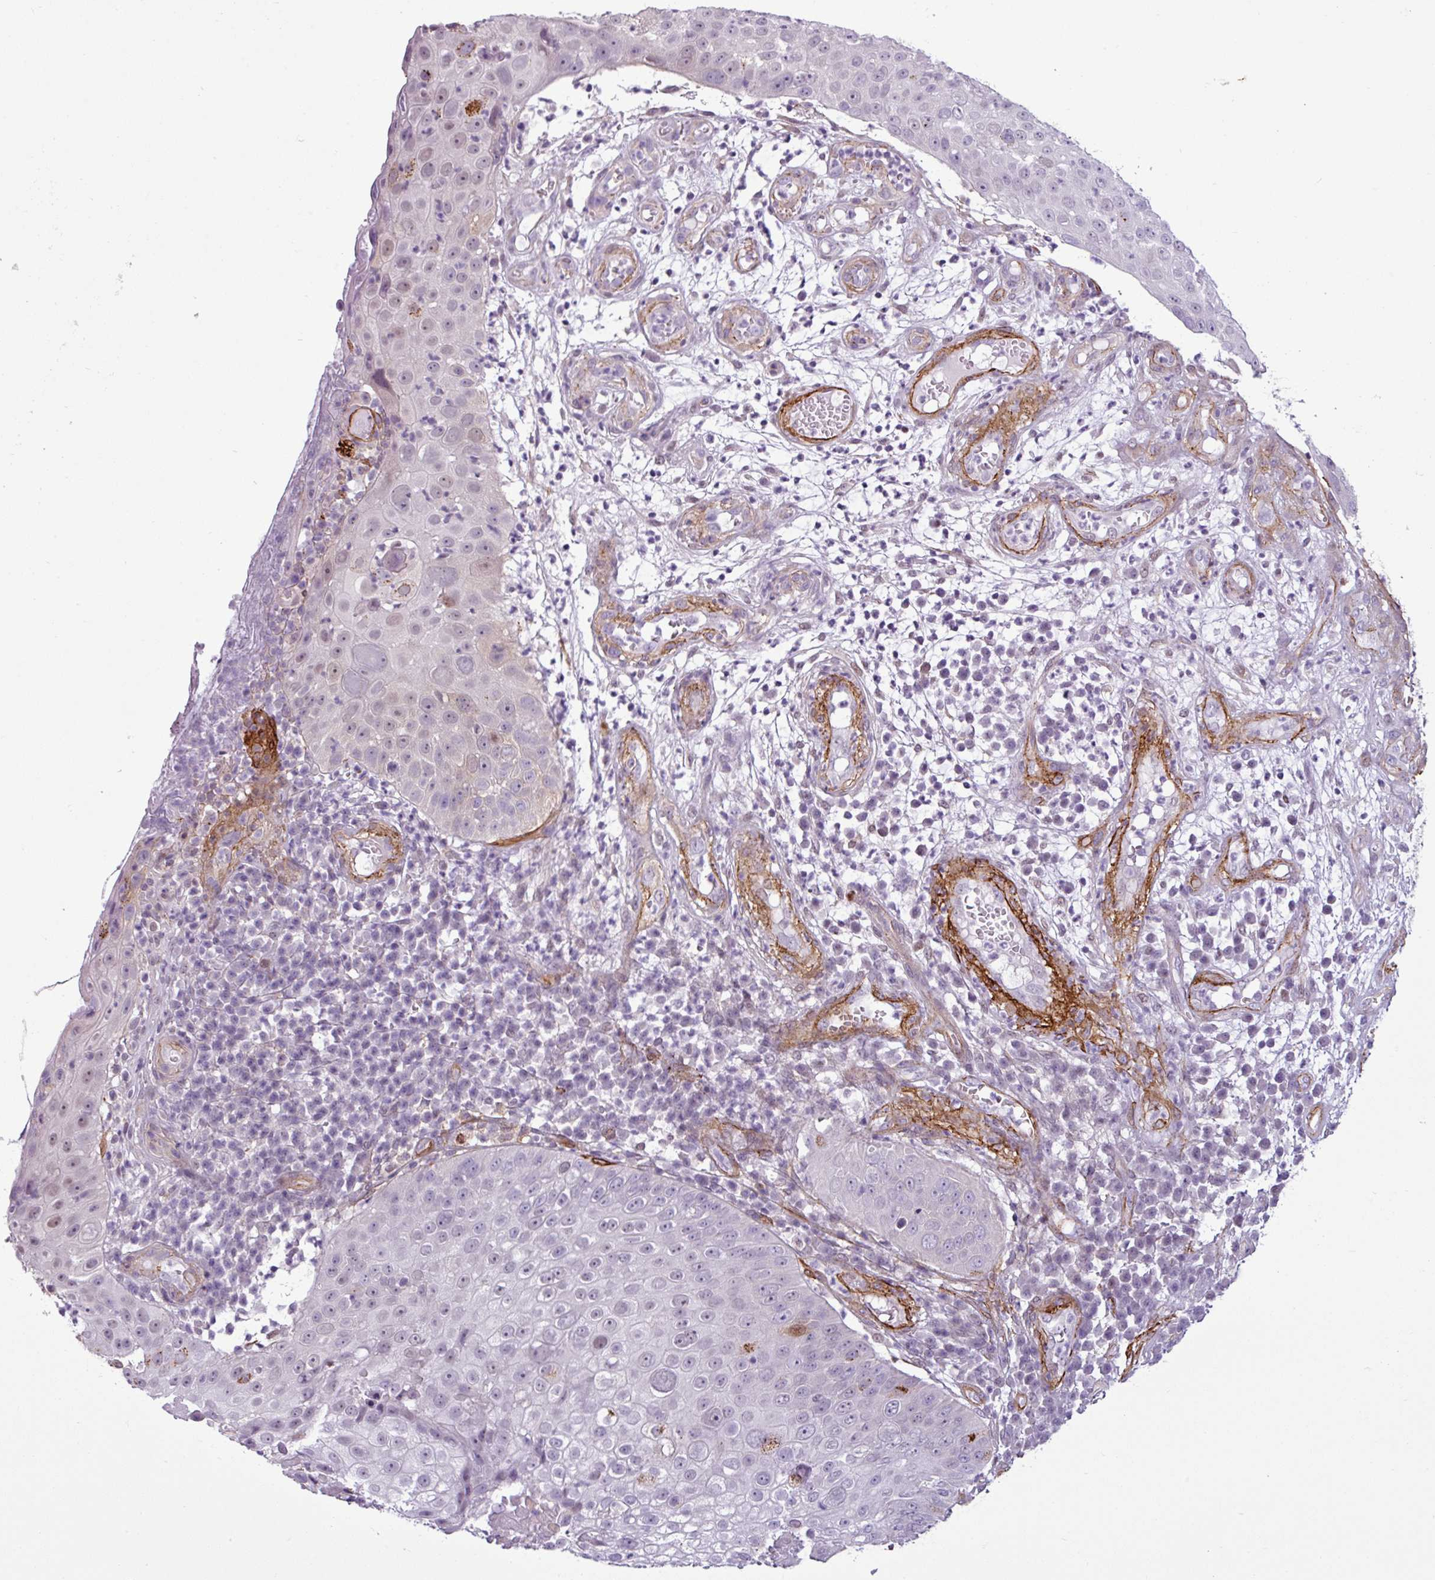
{"staining": {"intensity": "negative", "quantity": "none", "location": "none"}, "tissue": "skin cancer", "cell_type": "Tumor cells", "image_type": "cancer", "snomed": [{"axis": "morphology", "description": "Squamous cell carcinoma, NOS"}, {"axis": "topography", "description": "Skin"}], "caption": "DAB (3,3'-diaminobenzidine) immunohistochemical staining of skin cancer exhibits no significant staining in tumor cells.", "gene": "ATP10A", "patient": {"sex": "male", "age": 71}}